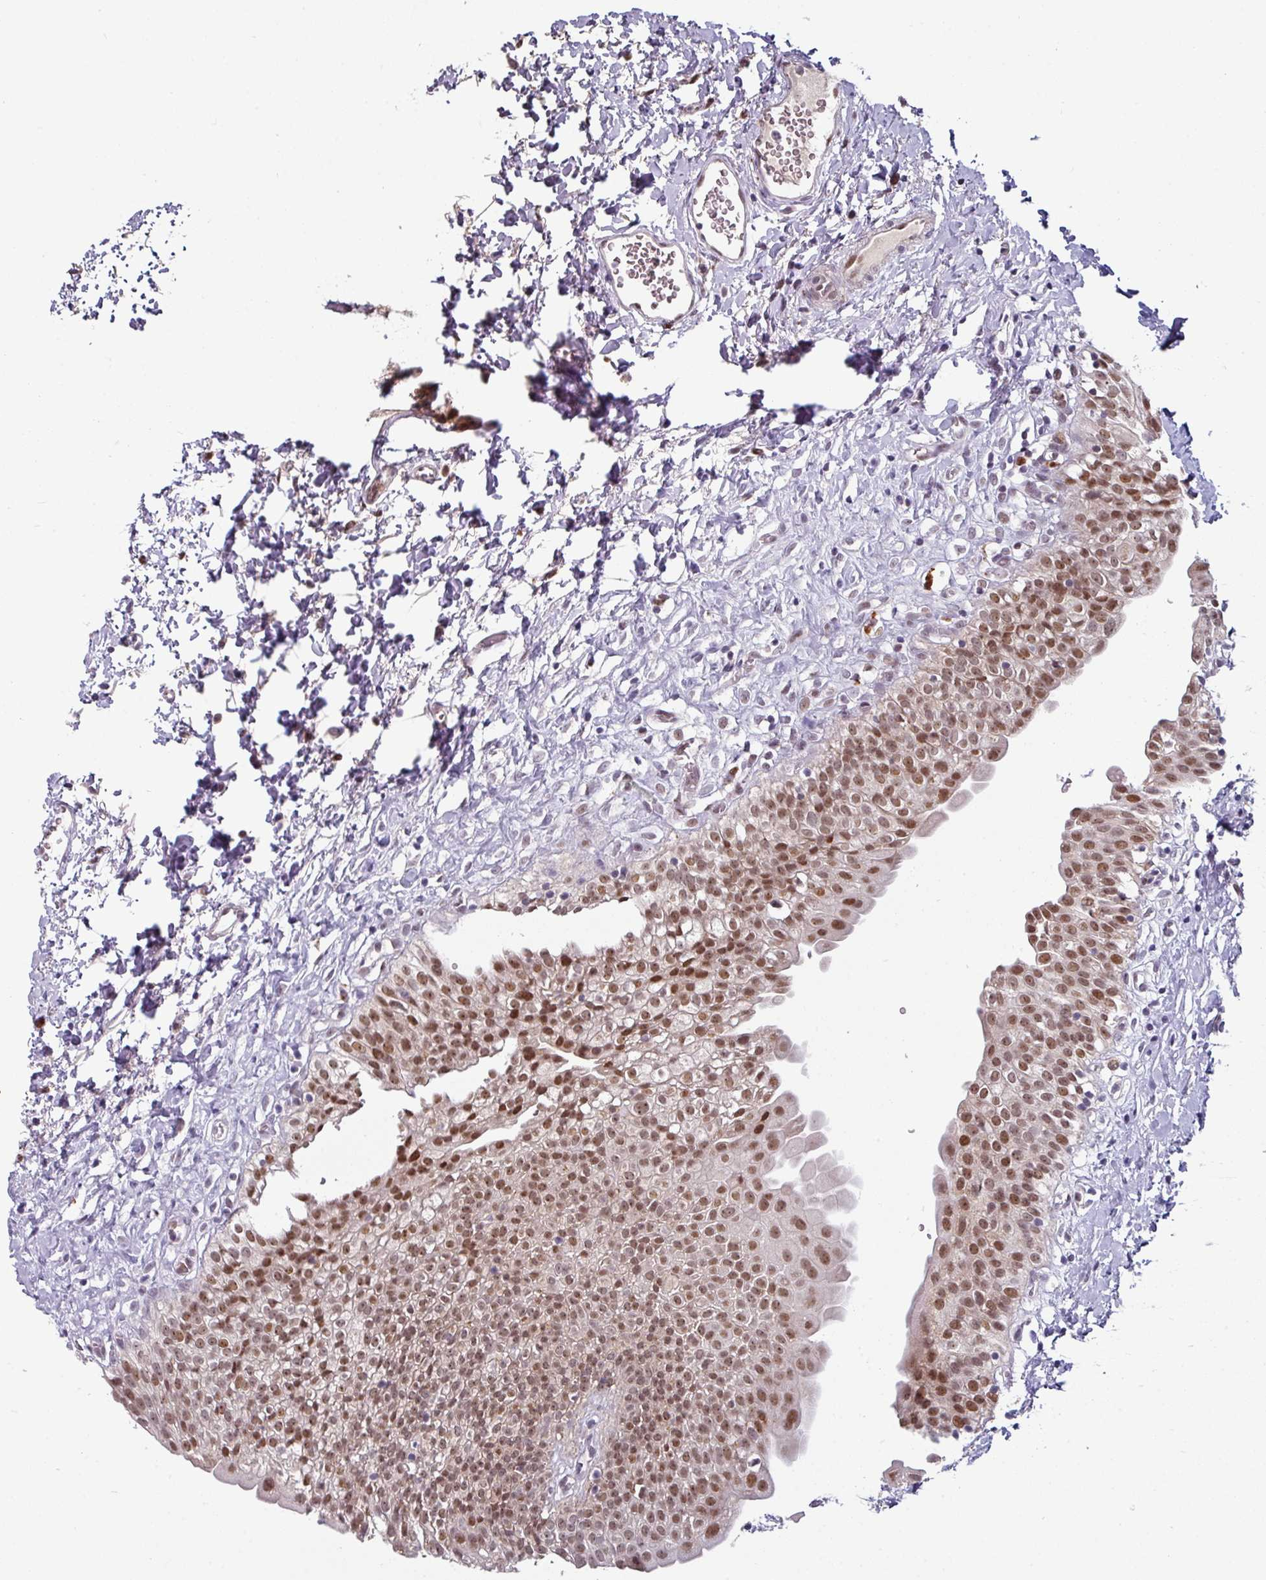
{"staining": {"intensity": "moderate", "quantity": ">75%", "location": "nuclear"}, "tissue": "urinary bladder", "cell_type": "Urothelial cells", "image_type": "normal", "snomed": [{"axis": "morphology", "description": "Normal tissue, NOS"}, {"axis": "topography", "description": "Urinary bladder"}], "caption": "Protein expression analysis of unremarkable urinary bladder displays moderate nuclear staining in approximately >75% of urothelial cells.", "gene": "SWSAP1", "patient": {"sex": "male", "age": 51}}